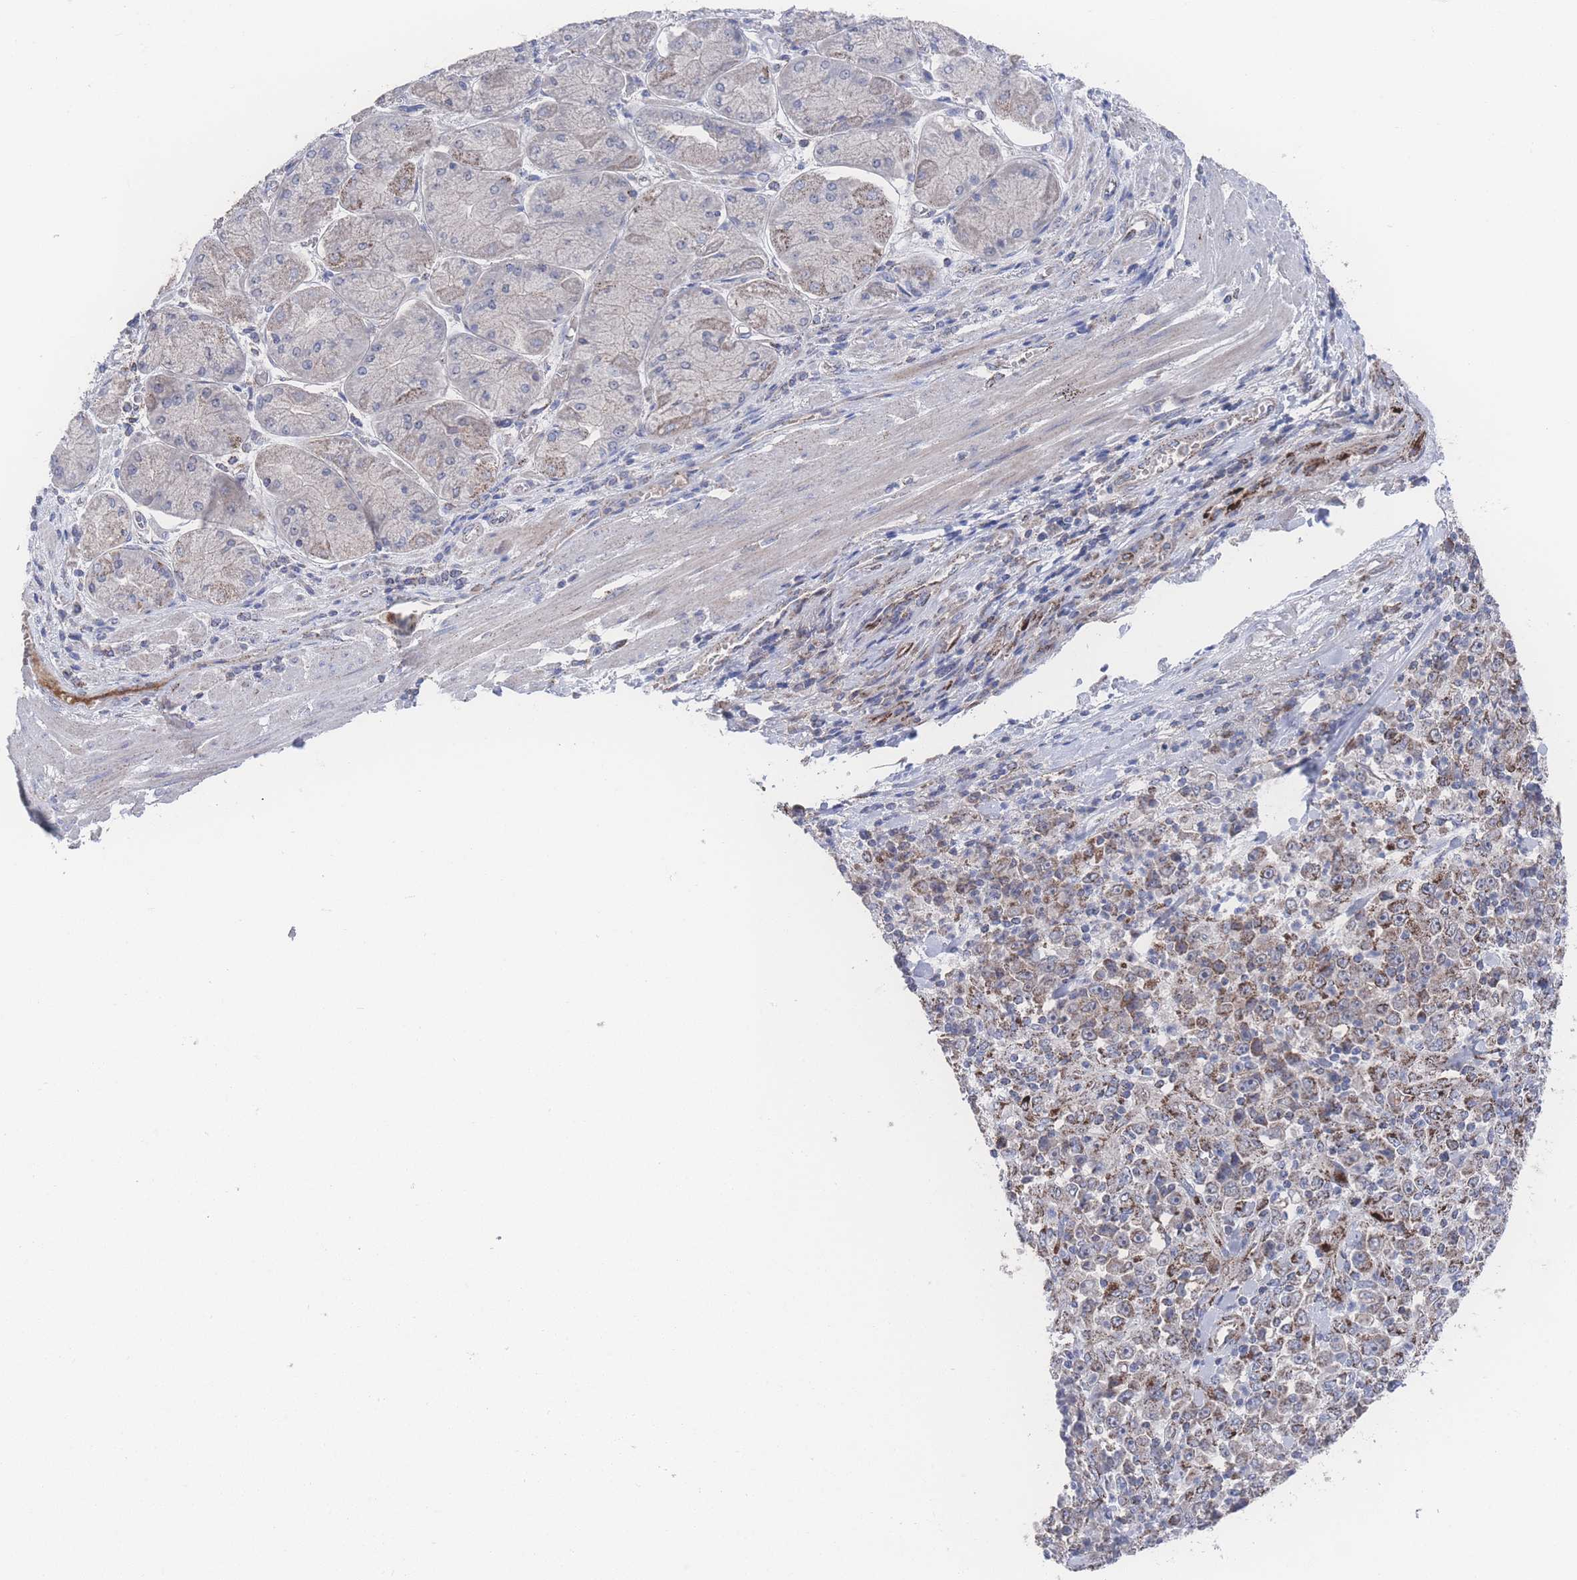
{"staining": {"intensity": "moderate", "quantity": ">75%", "location": "cytoplasmic/membranous"}, "tissue": "stomach cancer", "cell_type": "Tumor cells", "image_type": "cancer", "snomed": [{"axis": "morphology", "description": "Normal tissue, NOS"}, {"axis": "morphology", "description": "Adenocarcinoma, NOS"}, {"axis": "topography", "description": "Stomach, upper"}, {"axis": "topography", "description": "Stomach"}], "caption": "The immunohistochemical stain shows moderate cytoplasmic/membranous staining in tumor cells of stomach cancer (adenocarcinoma) tissue.", "gene": "PEX14", "patient": {"sex": "male", "age": 59}}